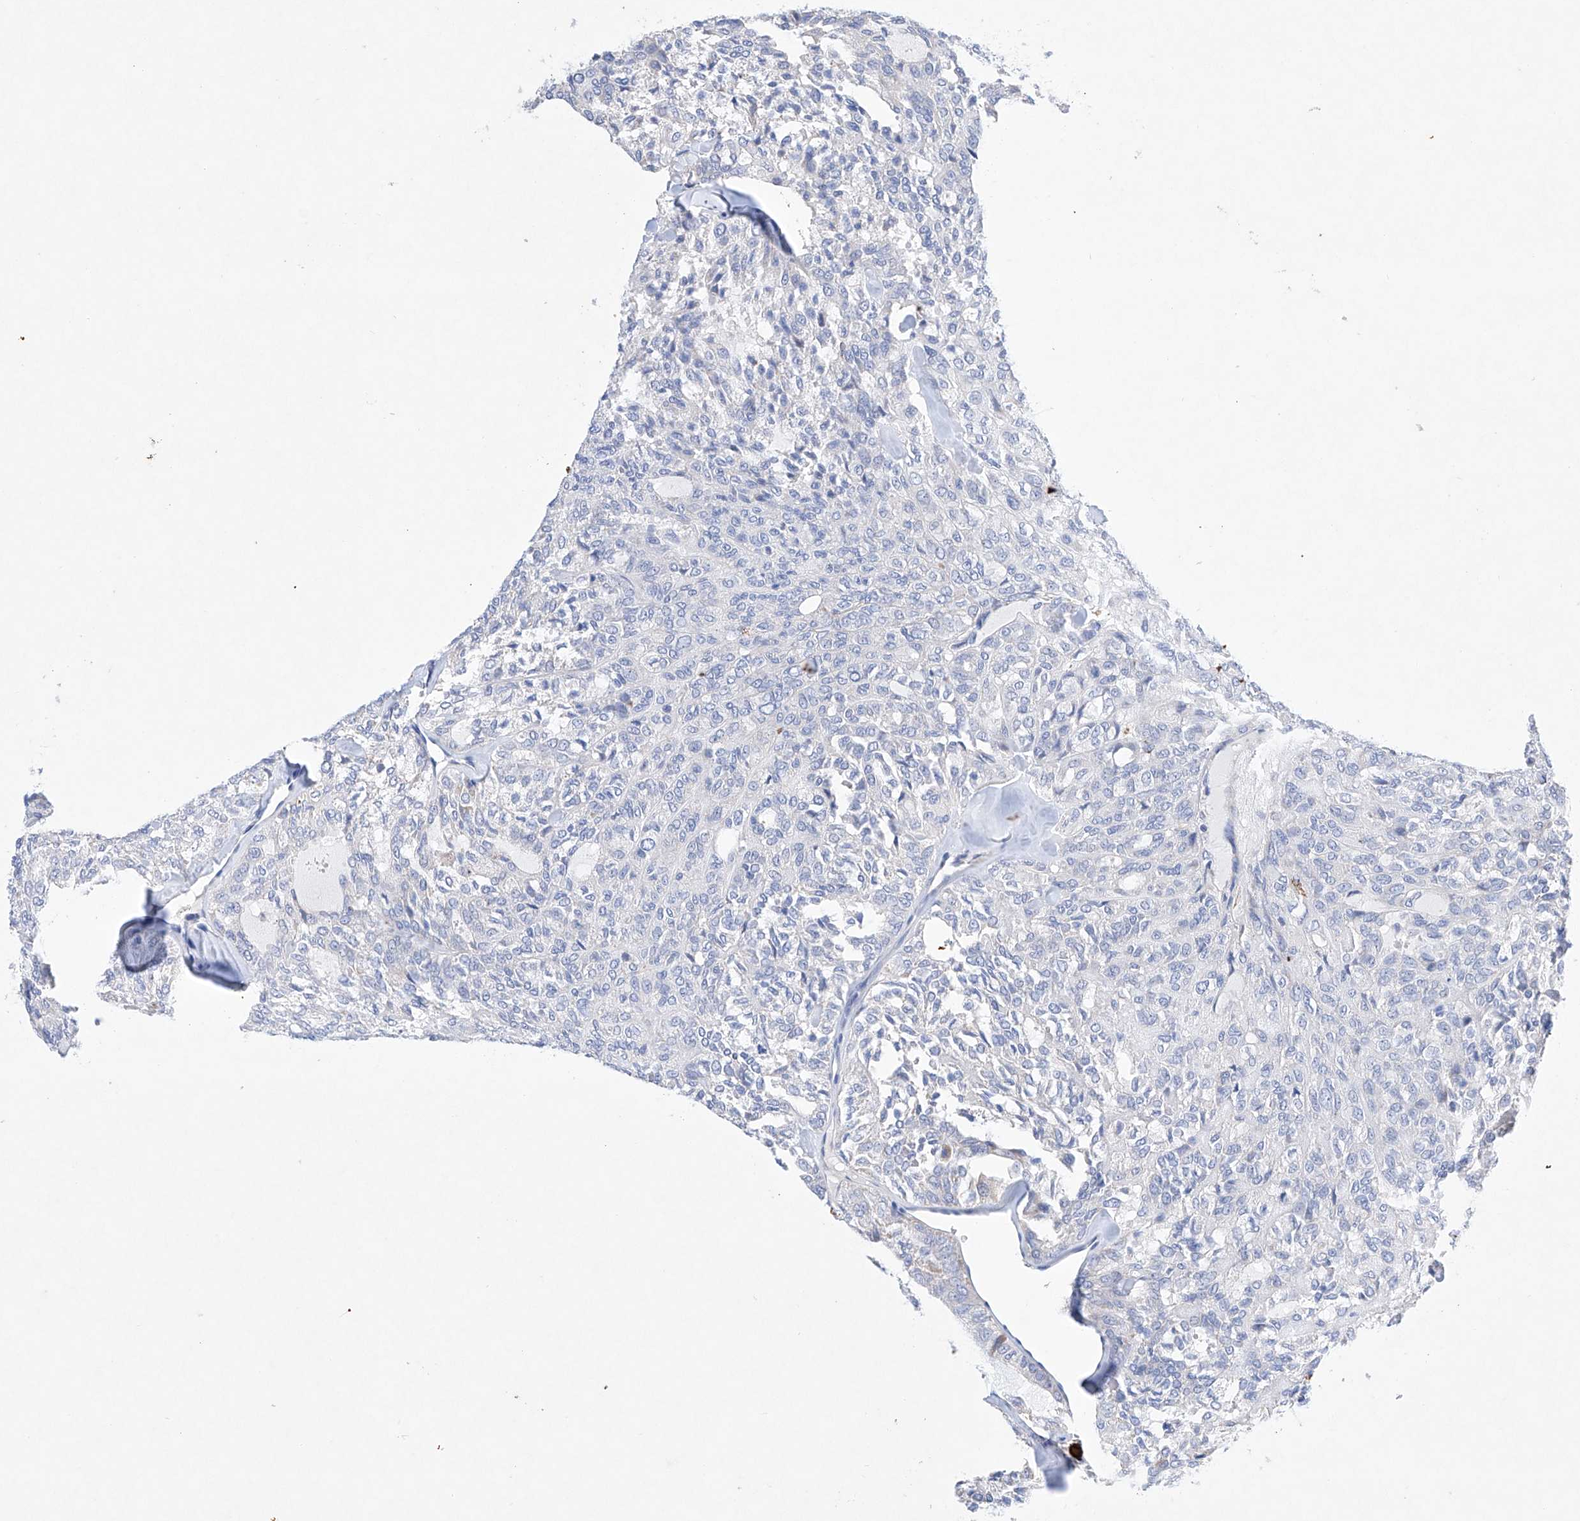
{"staining": {"intensity": "negative", "quantity": "none", "location": "none"}, "tissue": "thyroid cancer", "cell_type": "Tumor cells", "image_type": "cancer", "snomed": [{"axis": "morphology", "description": "Follicular adenoma carcinoma, NOS"}, {"axis": "topography", "description": "Thyroid gland"}], "caption": "Thyroid cancer was stained to show a protein in brown. There is no significant expression in tumor cells. (Immunohistochemistry (ihc), brightfield microscopy, high magnification).", "gene": "NRROS", "patient": {"sex": "male", "age": 75}}